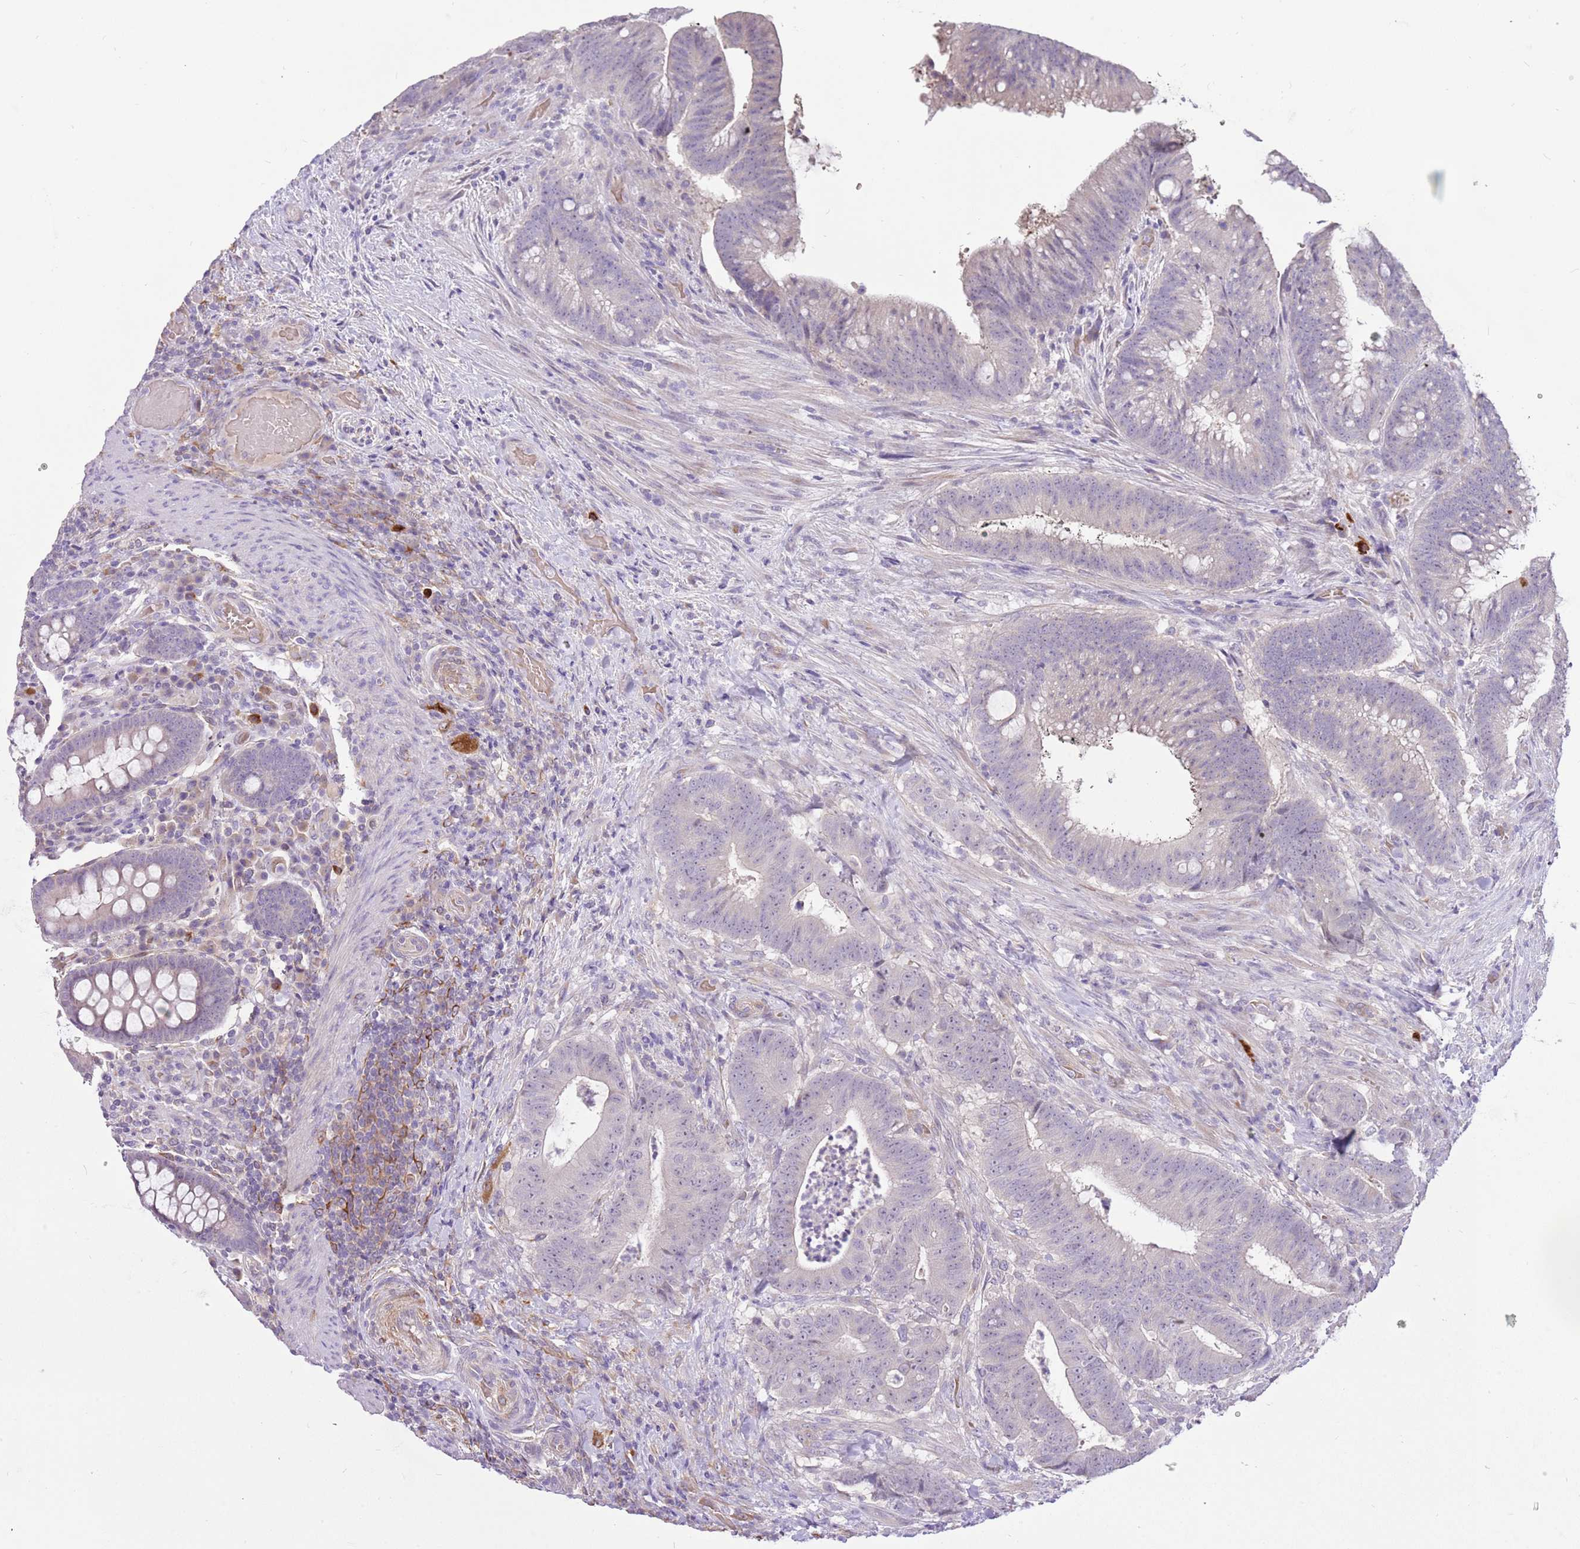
{"staining": {"intensity": "negative", "quantity": "none", "location": "none"}, "tissue": "colorectal cancer", "cell_type": "Tumor cells", "image_type": "cancer", "snomed": [{"axis": "morphology", "description": "Adenocarcinoma, NOS"}, {"axis": "topography", "description": "Colon"}], "caption": "DAB (3,3'-diaminobenzidine) immunohistochemical staining of human colorectal cancer (adenocarcinoma) displays no significant positivity in tumor cells.", "gene": "RFK", "patient": {"sex": "female", "age": 43}}